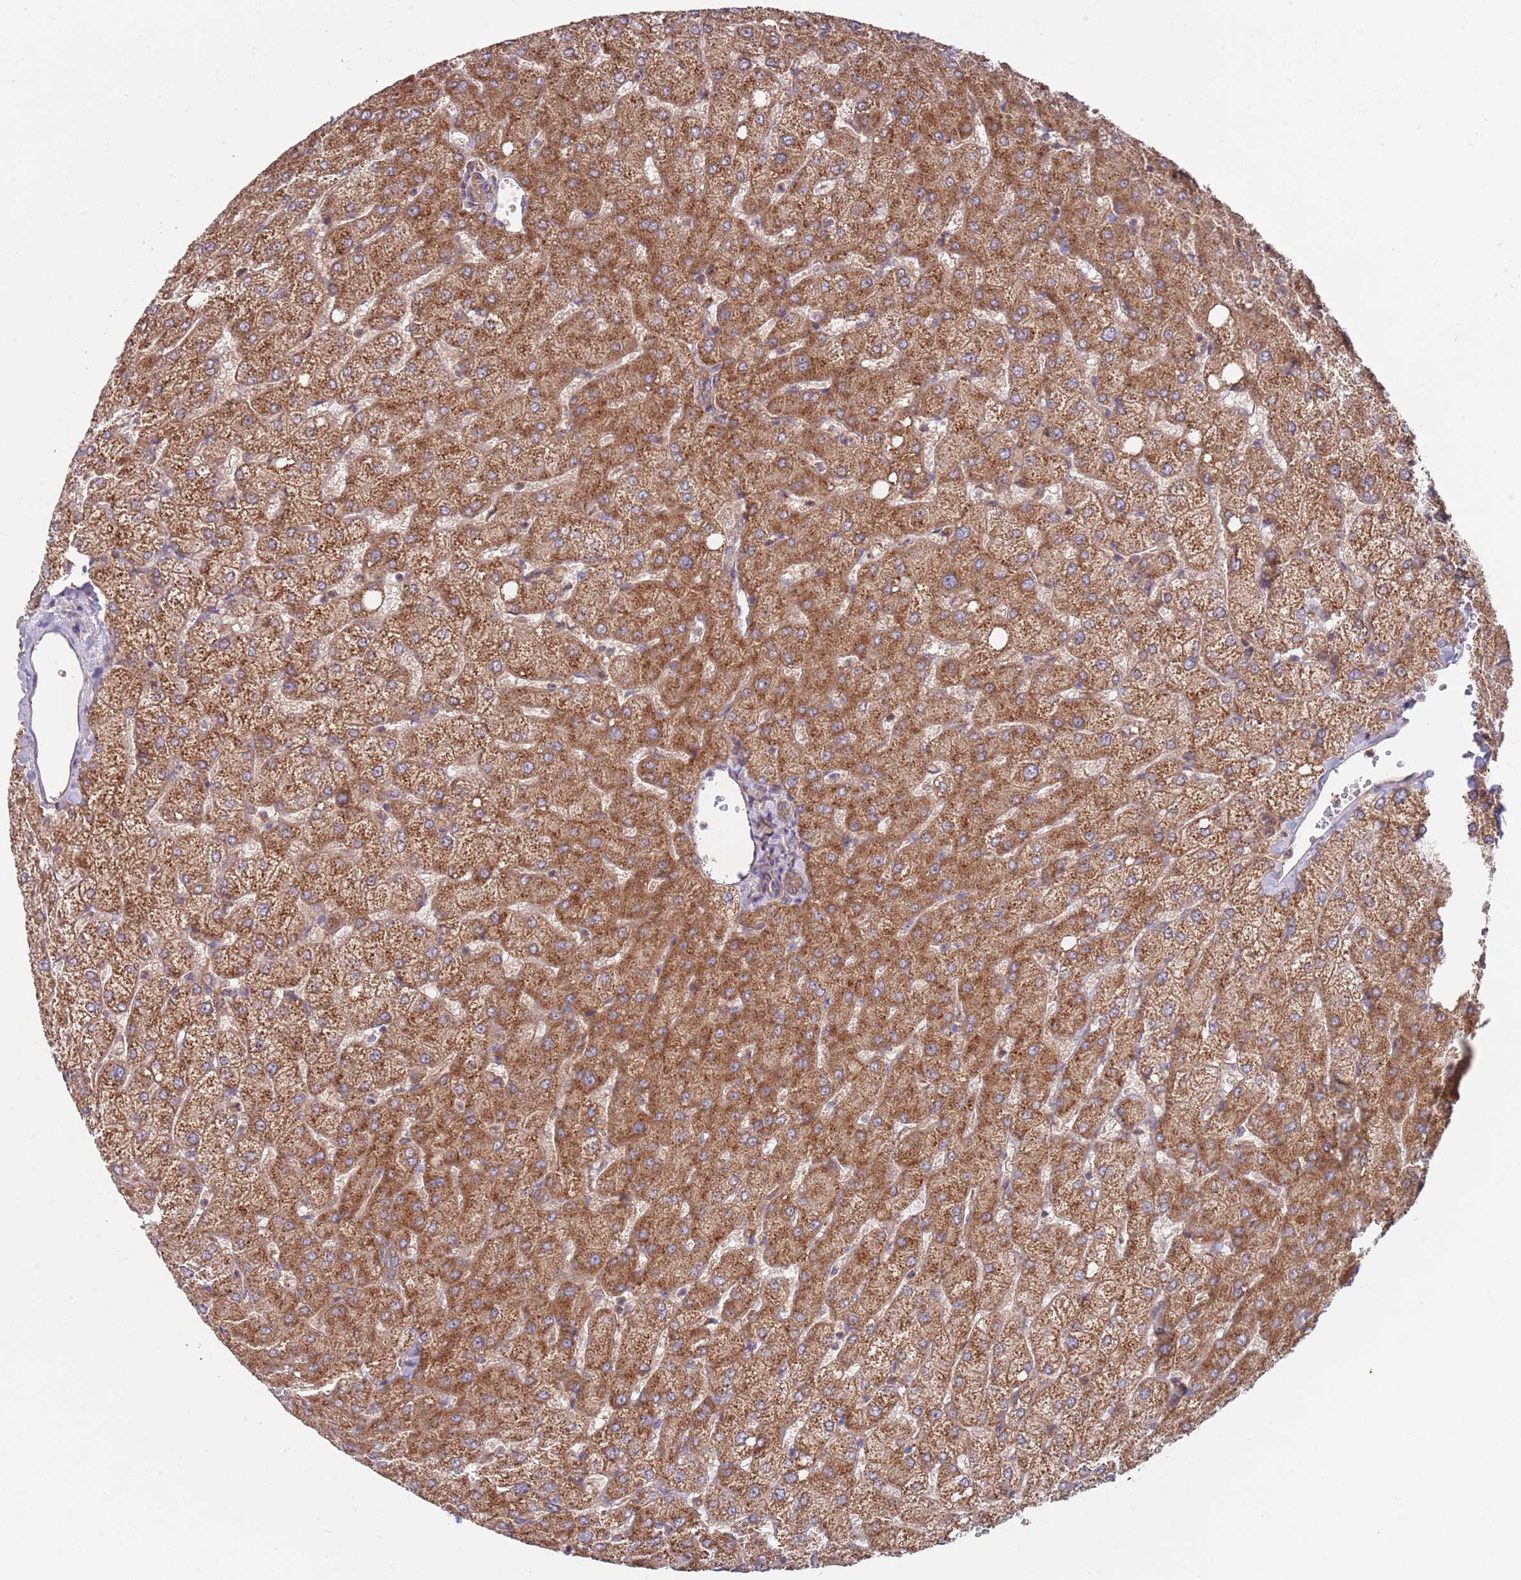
{"staining": {"intensity": "moderate", "quantity": ">75%", "location": "cytoplasmic/membranous"}, "tissue": "liver", "cell_type": "Cholangiocytes", "image_type": "normal", "snomed": [{"axis": "morphology", "description": "Normal tissue, NOS"}, {"axis": "topography", "description": "Liver"}], "caption": "This is a micrograph of immunohistochemistry (IHC) staining of unremarkable liver, which shows moderate expression in the cytoplasmic/membranous of cholangiocytes.", "gene": "EIF3F", "patient": {"sex": "female", "age": 54}}